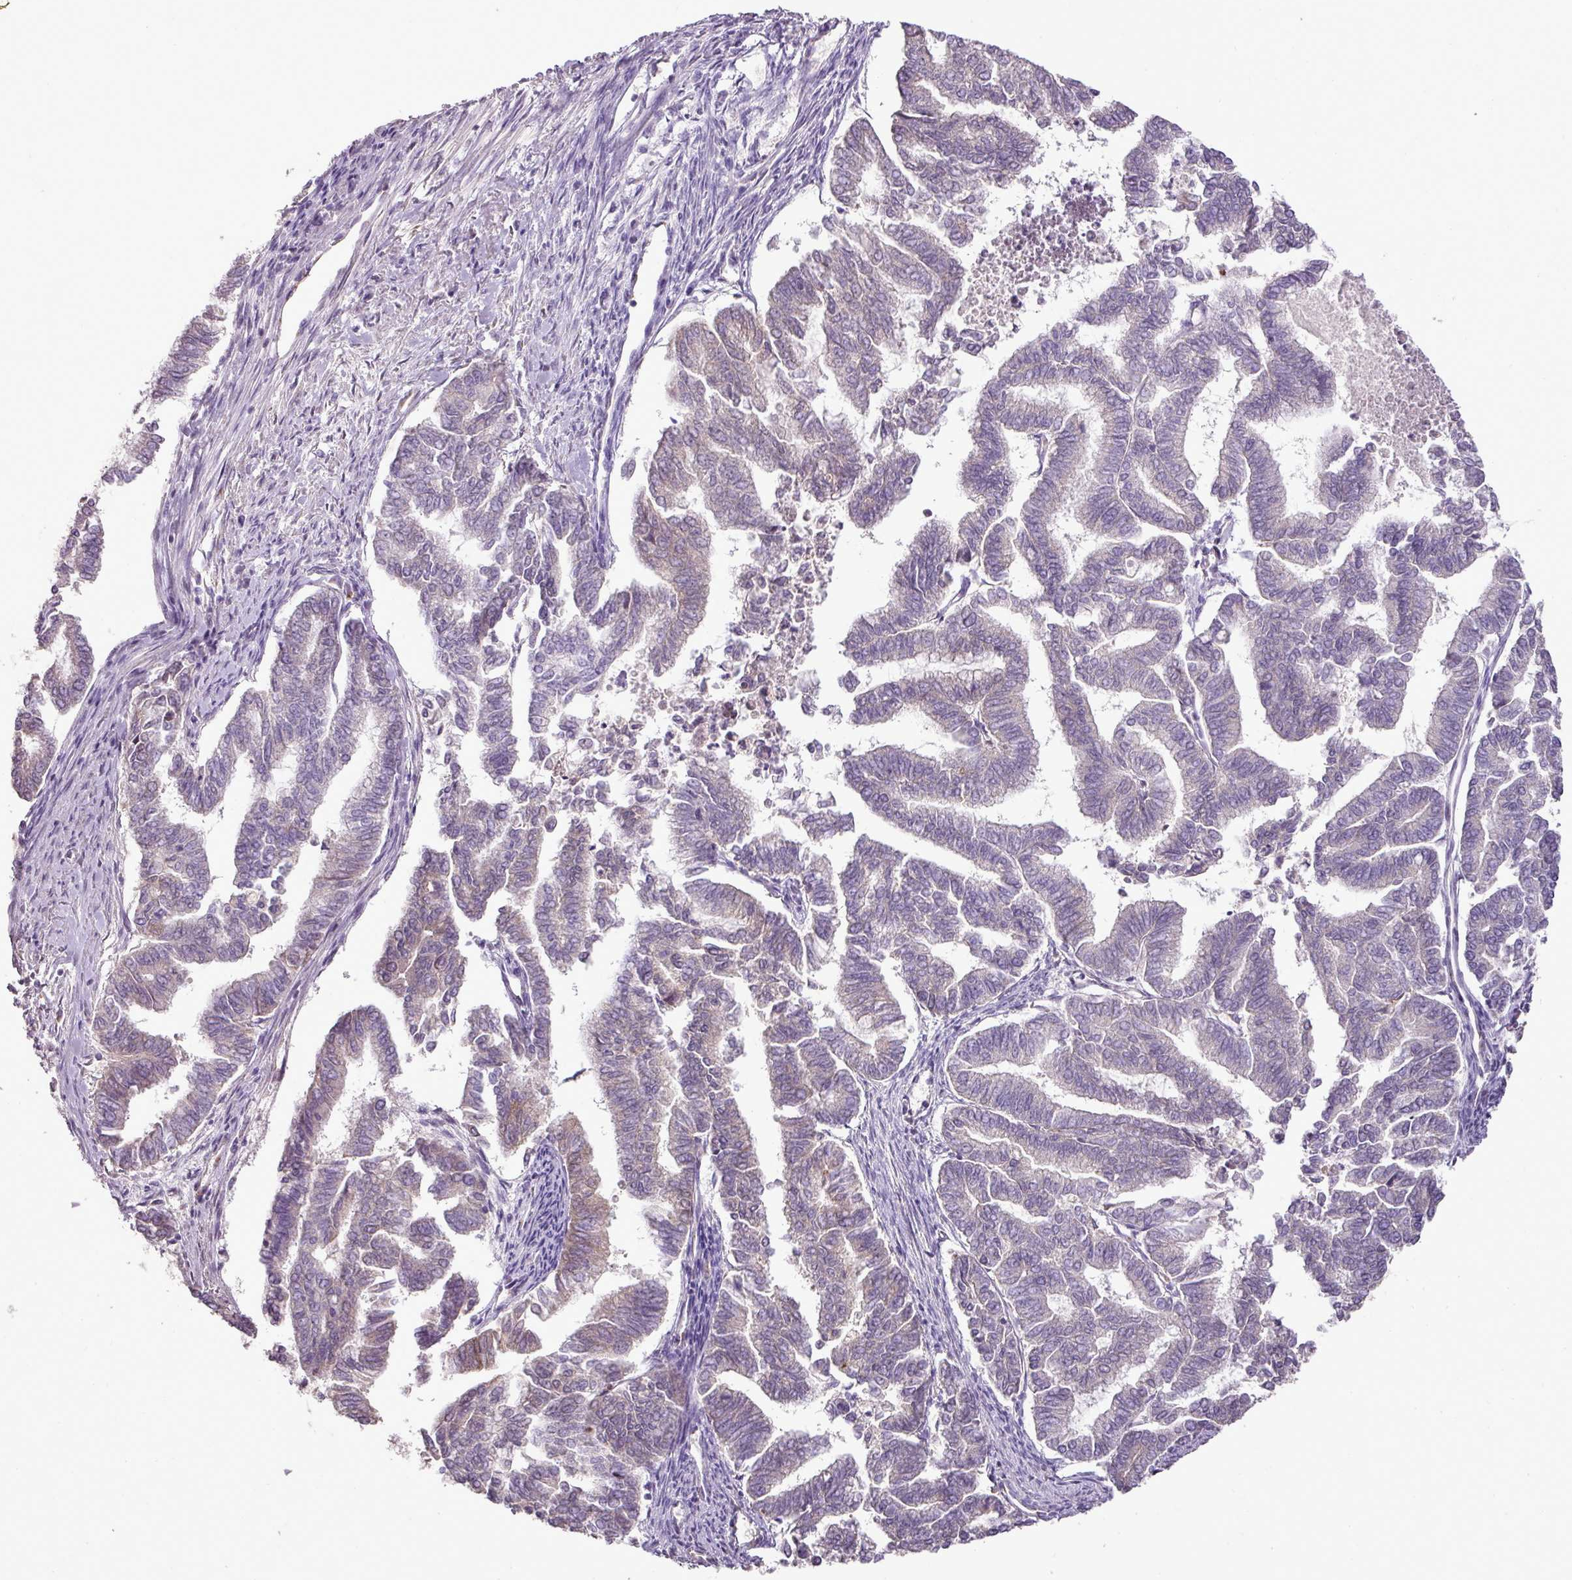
{"staining": {"intensity": "weak", "quantity": "<25%", "location": "cytoplasmic/membranous"}, "tissue": "endometrial cancer", "cell_type": "Tumor cells", "image_type": "cancer", "snomed": [{"axis": "morphology", "description": "Adenocarcinoma, NOS"}, {"axis": "topography", "description": "Endometrium"}], "caption": "IHC photomicrograph of neoplastic tissue: endometrial cancer (adenocarcinoma) stained with DAB (3,3'-diaminobenzidine) displays no significant protein expression in tumor cells. The staining was performed using DAB to visualize the protein expression in brown, while the nuclei were stained in blue with hematoxylin (Magnification: 20x).", "gene": "BRINP2", "patient": {"sex": "female", "age": 79}}